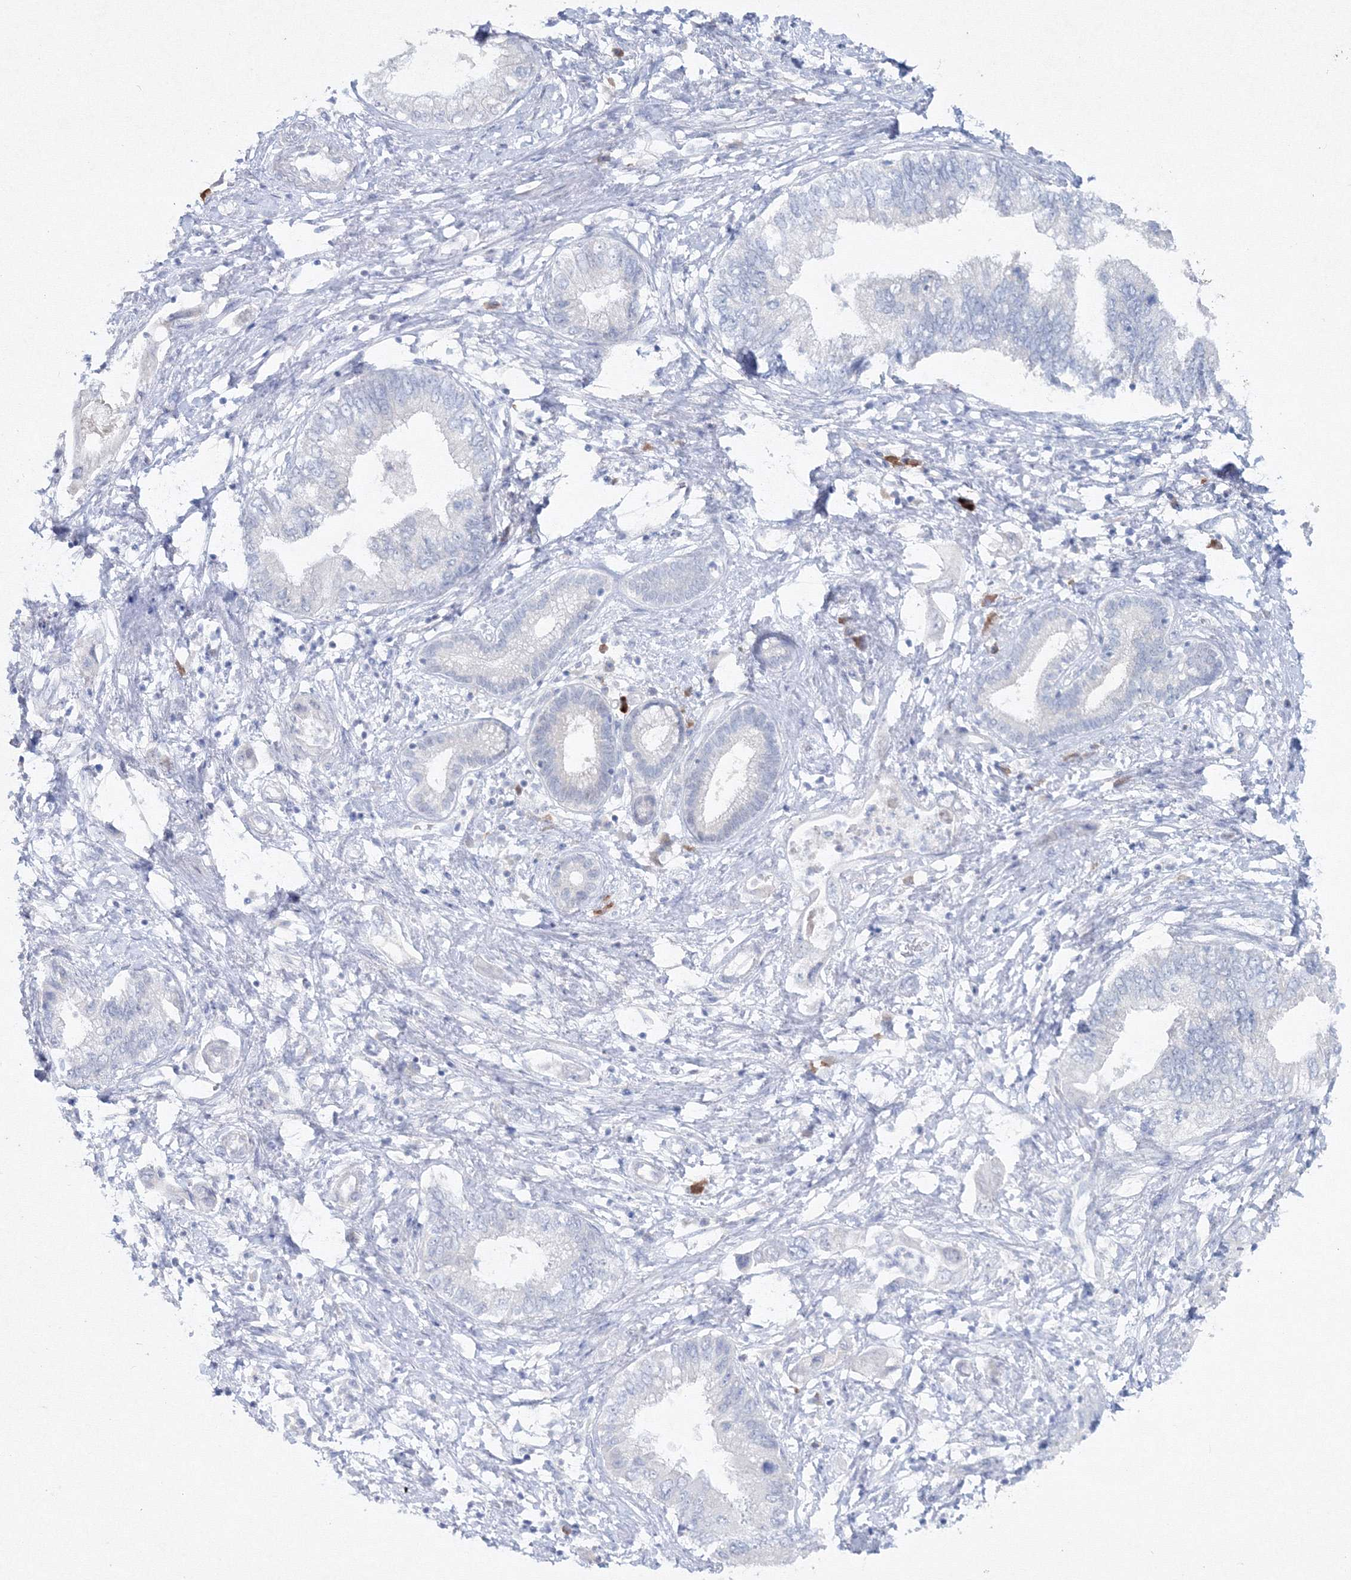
{"staining": {"intensity": "negative", "quantity": "none", "location": "none"}, "tissue": "pancreatic cancer", "cell_type": "Tumor cells", "image_type": "cancer", "snomed": [{"axis": "morphology", "description": "Adenocarcinoma, NOS"}, {"axis": "topography", "description": "Pancreas"}], "caption": "Immunohistochemistry (IHC) histopathology image of neoplastic tissue: human adenocarcinoma (pancreatic) stained with DAB demonstrates no significant protein staining in tumor cells. Brightfield microscopy of immunohistochemistry stained with DAB (brown) and hematoxylin (blue), captured at high magnification.", "gene": "GCKR", "patient": {"sex": "female", "age": 73}}